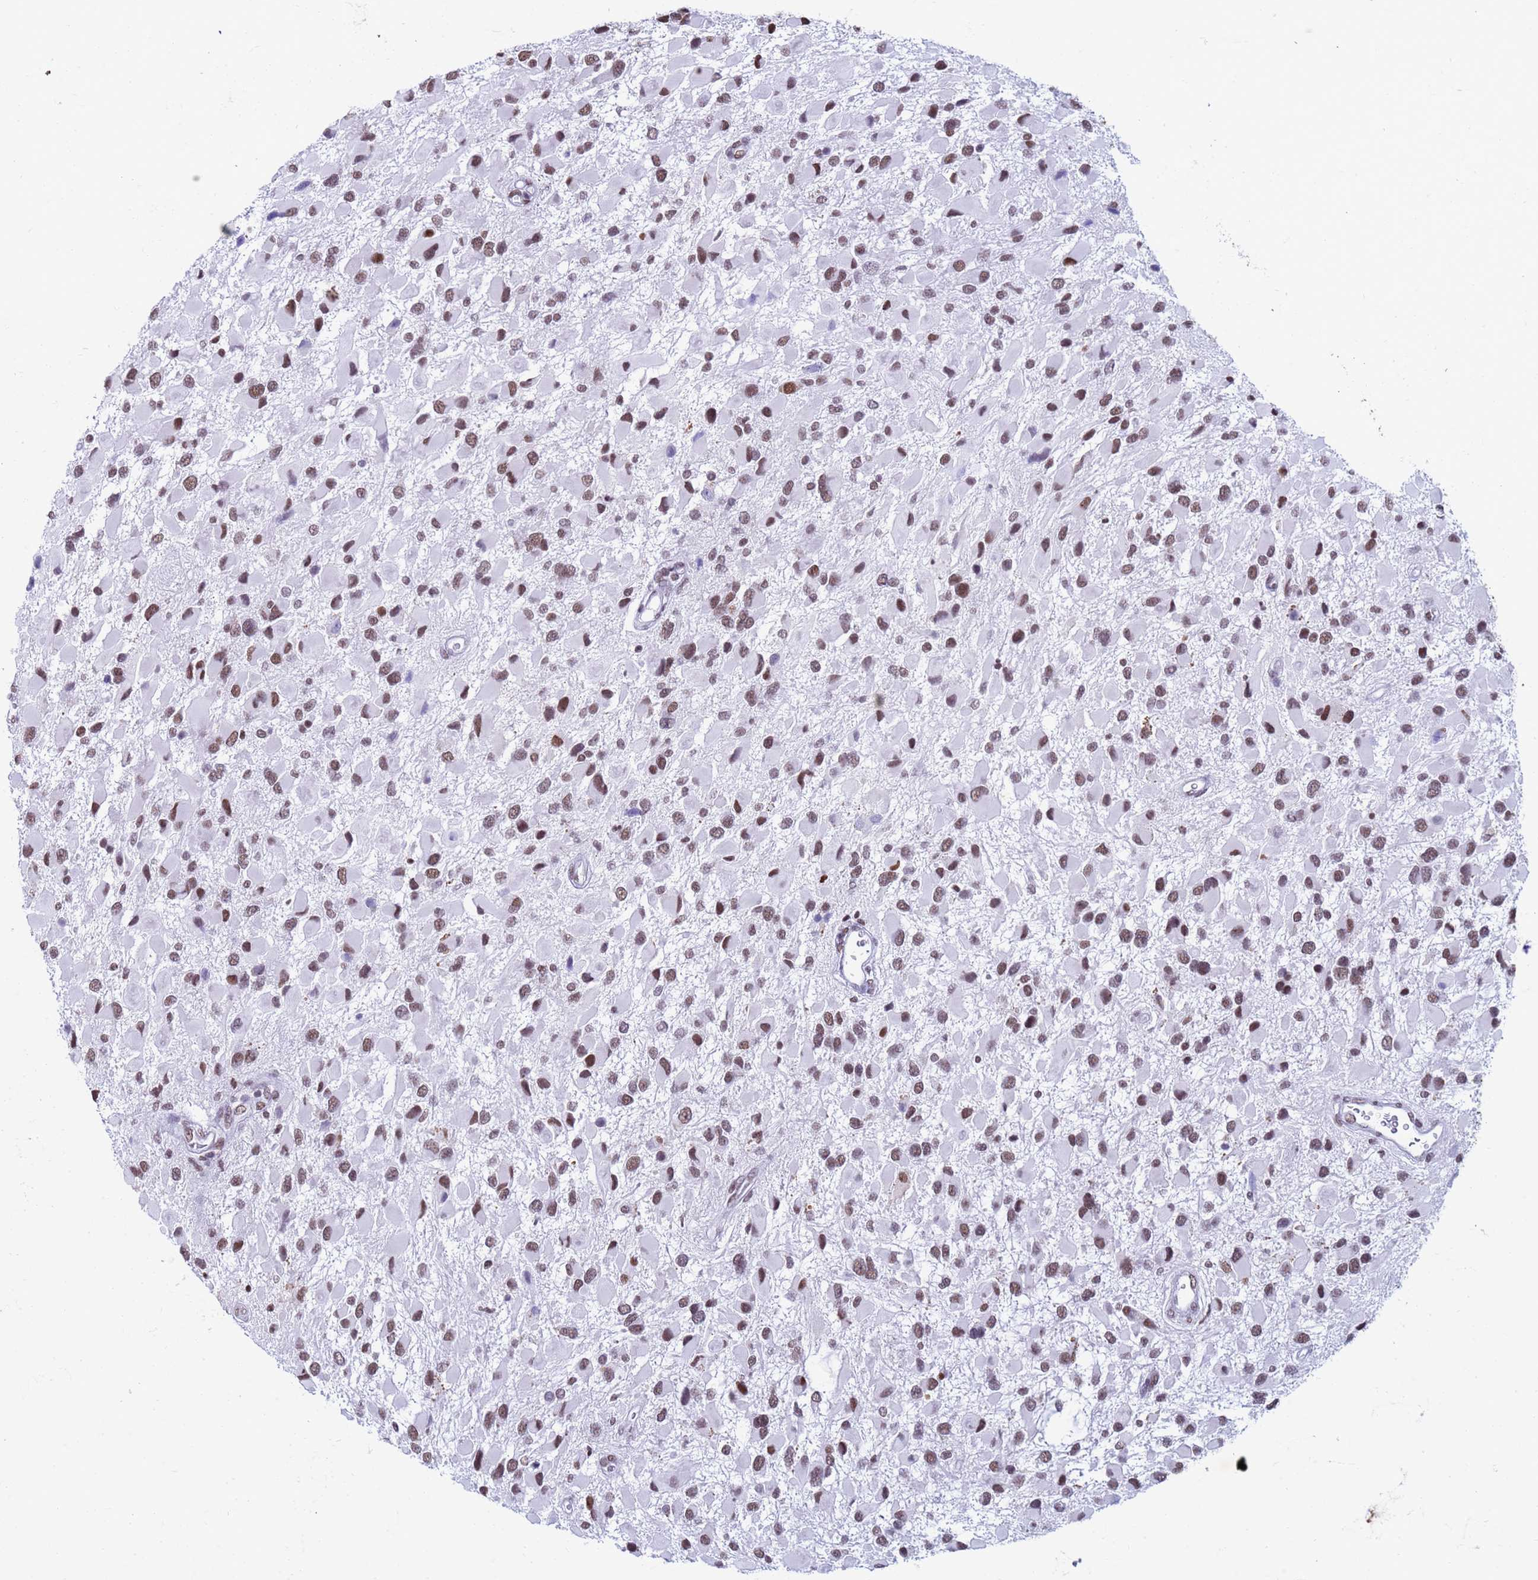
{"staining": {"intensity": "moderate", "quantity": ">75%", "location": "nuclear"}, "tissue": "glioma", "cell_type": "Tumor cells", "image_type": "cancer", "snomed": [{"axis": "morphology", "description": "Glioma, malignant, High grade"}, {"axis": "topography", "description": "Brain"}], "caption": "This image displays glioma stained with immunohistochemistry to label a protein in brown. The nuclear of tumor cells show moderate positivity for the protein. Nuclei are counter-stained blue.", "gene": "FAM170B", "patient": {"sex": "male", "age": 53}}